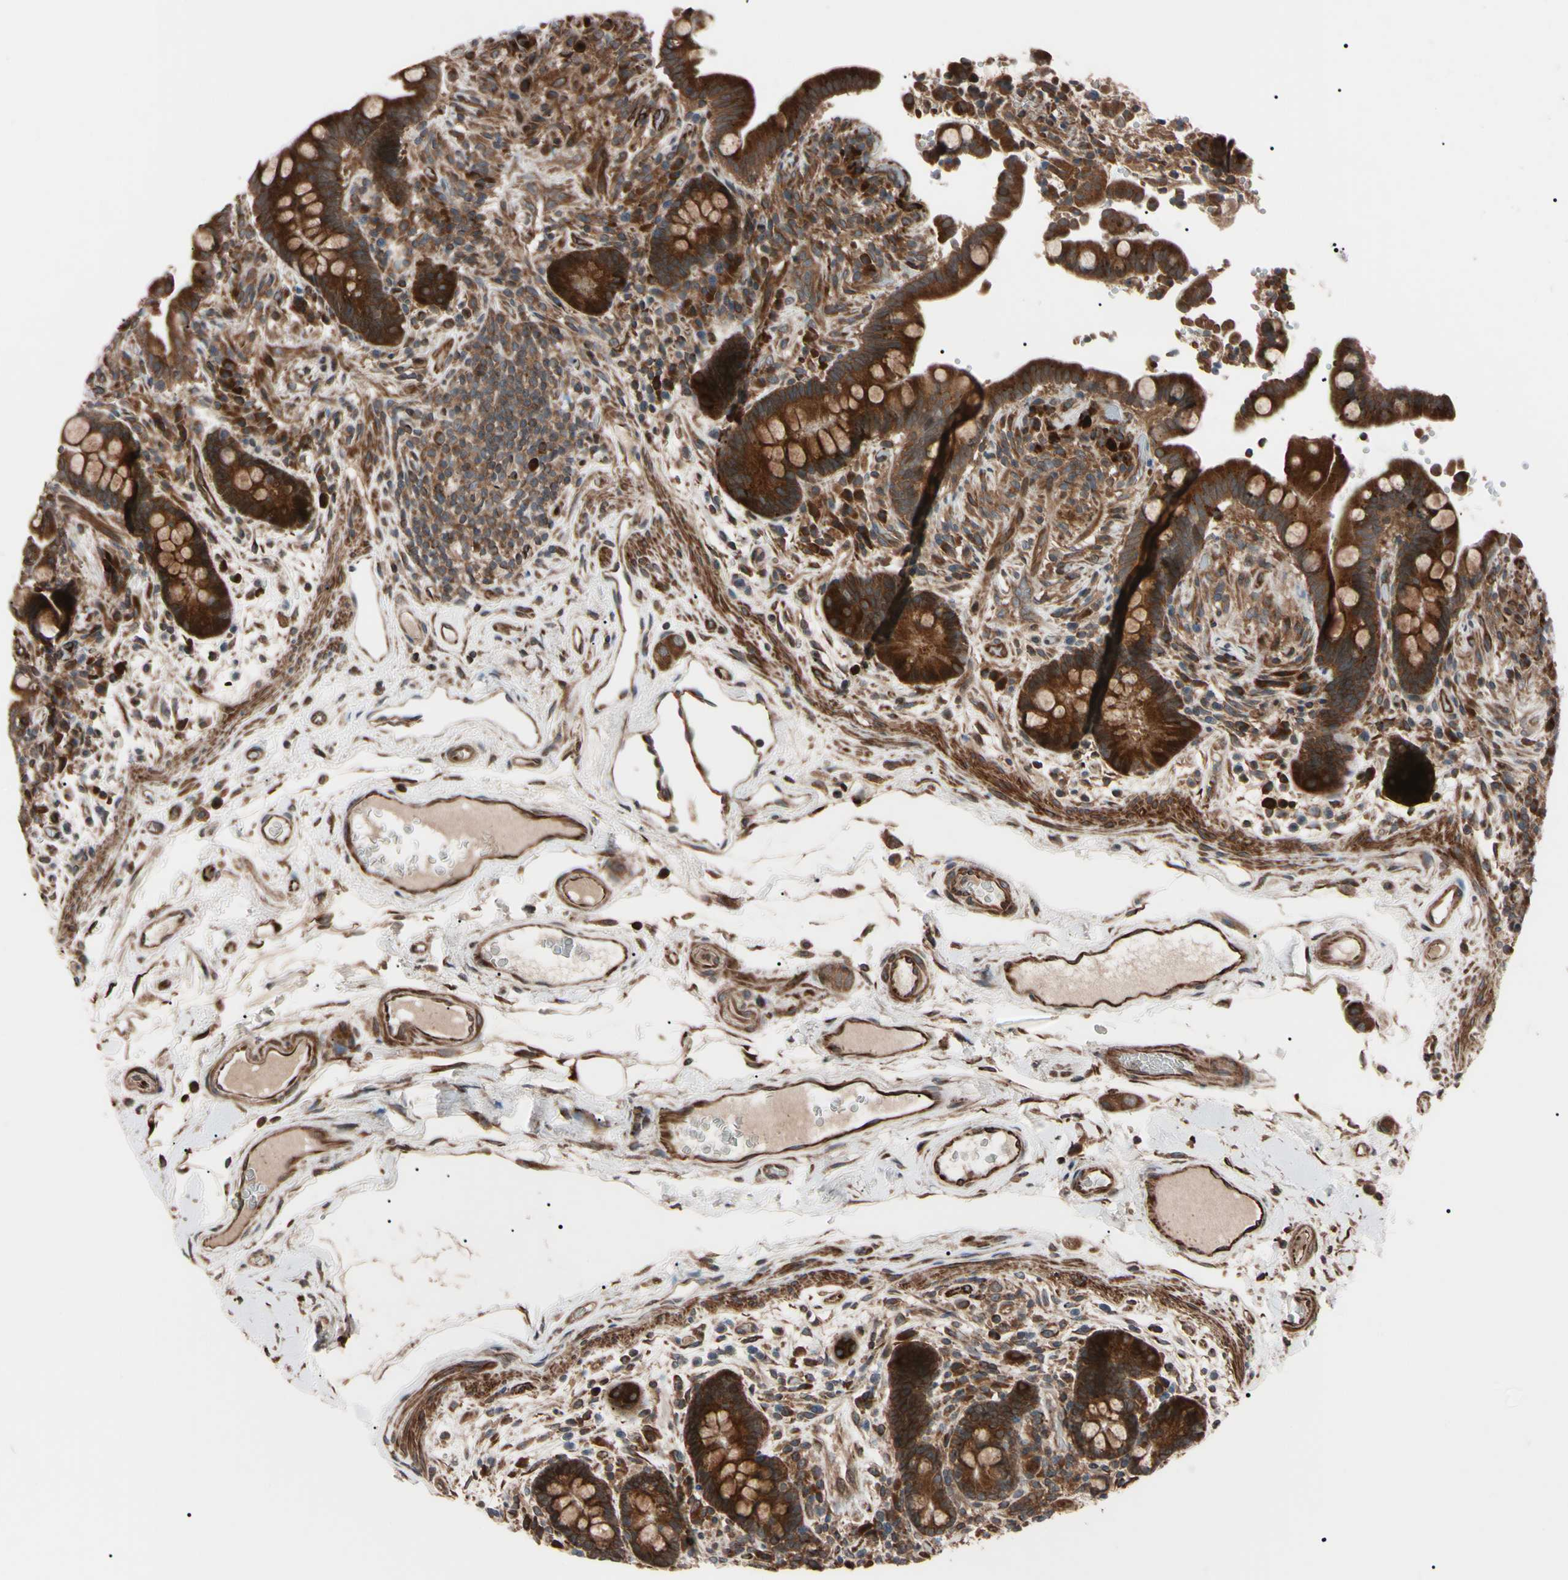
{"staining": {"intensity": "strong", "quantity": ">75%", "location": "cytoplasmic/membranous"}, "tissue": "colon", "cell_type": "Endothelial cells", "image_type": "normal", "snomed": [{"axis": "morphology", "description": "Normal tissue, NOS"}, {"axis": "topography", "description": "Colon"}], "caption": "IHC image of benign colon: colon stained using IHC shows high levels of strong protein expression localized specifically in the cytoplasmic/membranous of endothelial cells, appearing as a cytoplasmic/membranous brown color.", "gene": "GUCY1B1", "patient": {"sex": "male", "age": 73}}